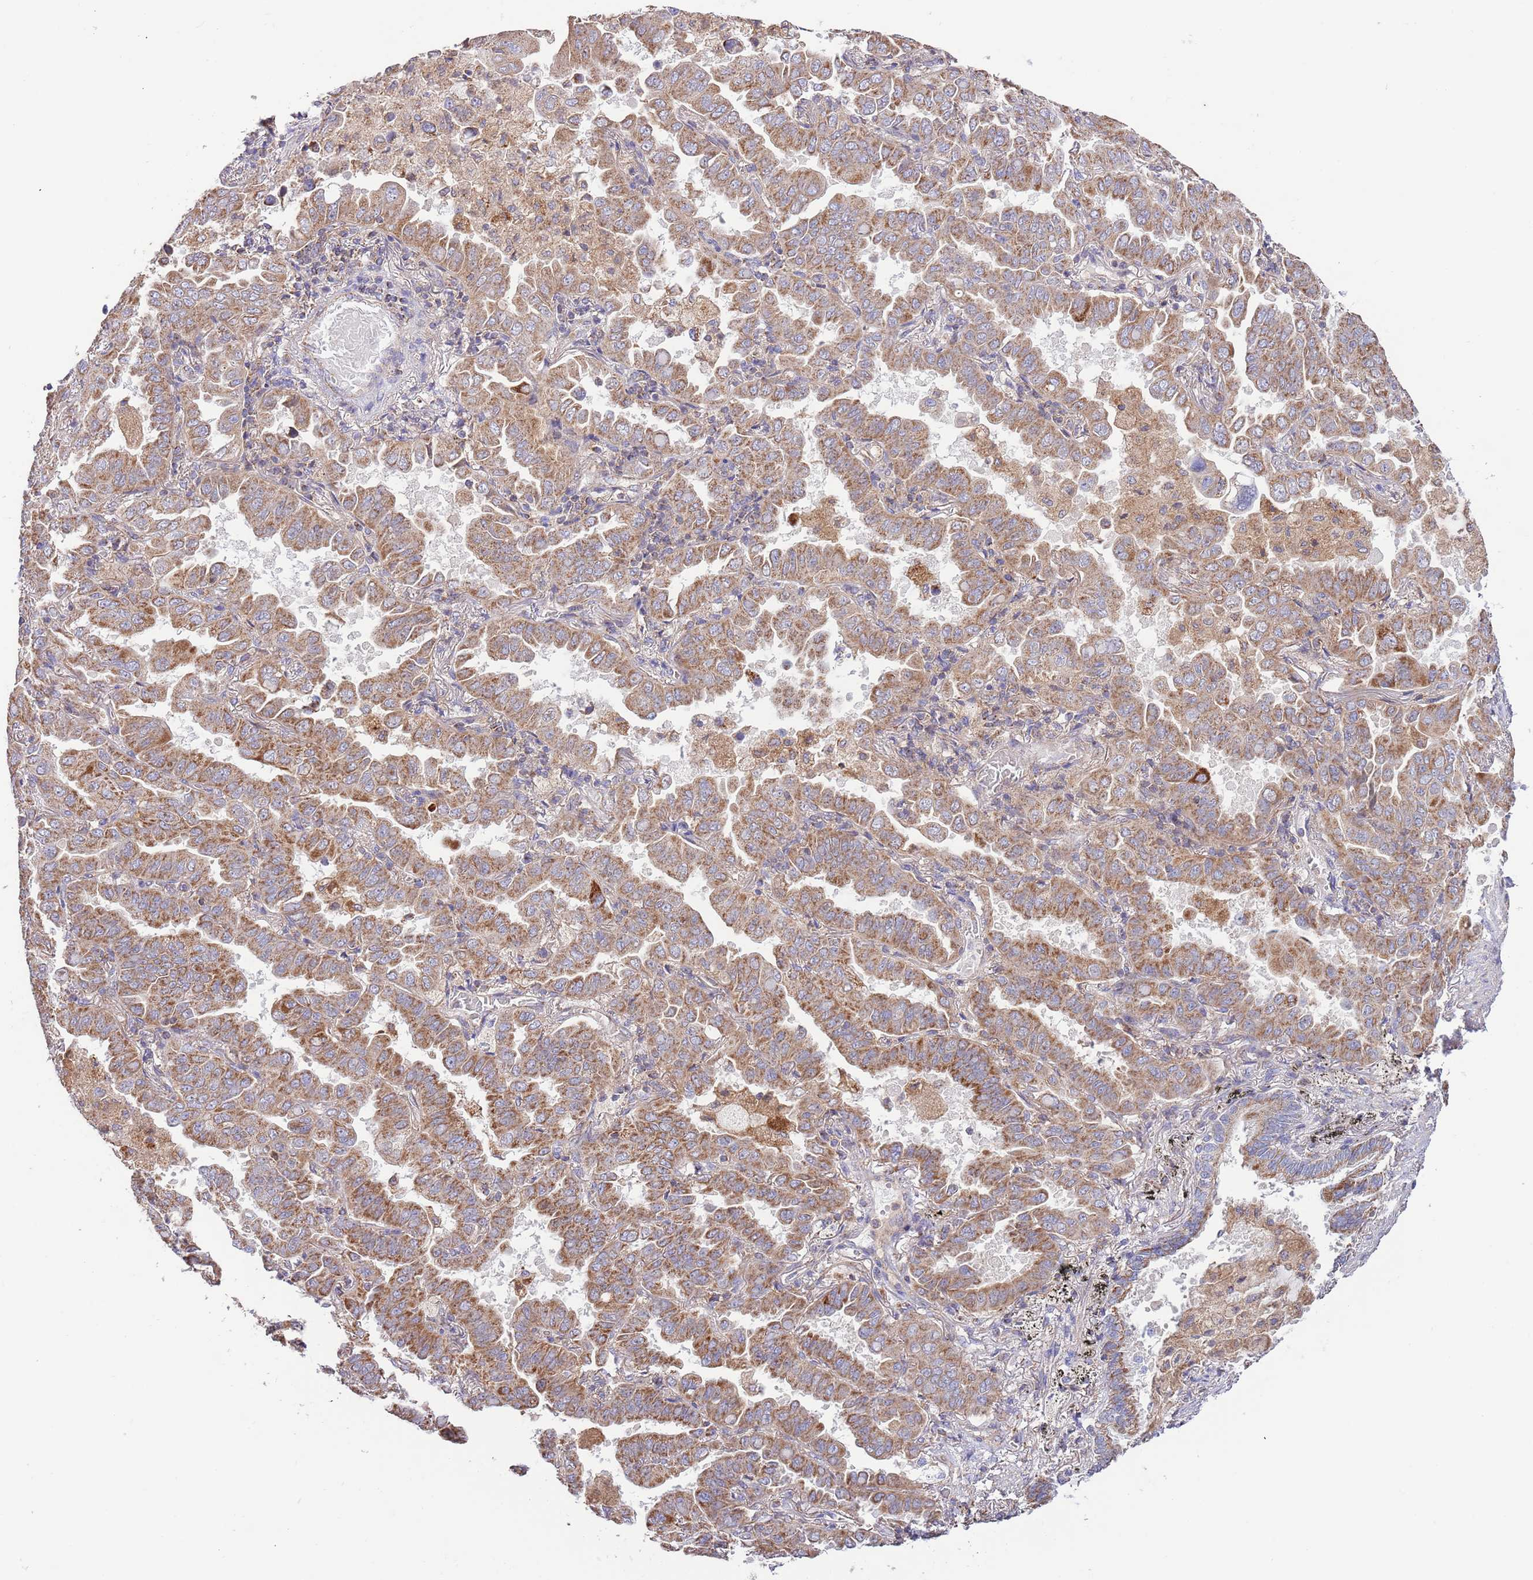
{"staining": {"intensity": "moderate", "quantity": ">75%", "location": "cytoplasmic/membranous"}, "tissue": "lung cancer", "cell_type": "Tumor cells", "image_type": "cancer", "snomed": [{"axis": "morphology", "description": "Adenocarcinoma, NOS"}, {"axis": "topography", "description": "Lung"}], "caption": "Immunohistochemical staining of human lung adenocarcinoma reveals moderate cytoplasmic/membranous protein expression in about >75% of tumor cells.", "gene": "DNAJA3", "patient": {"sex": "male", "age": 64}}